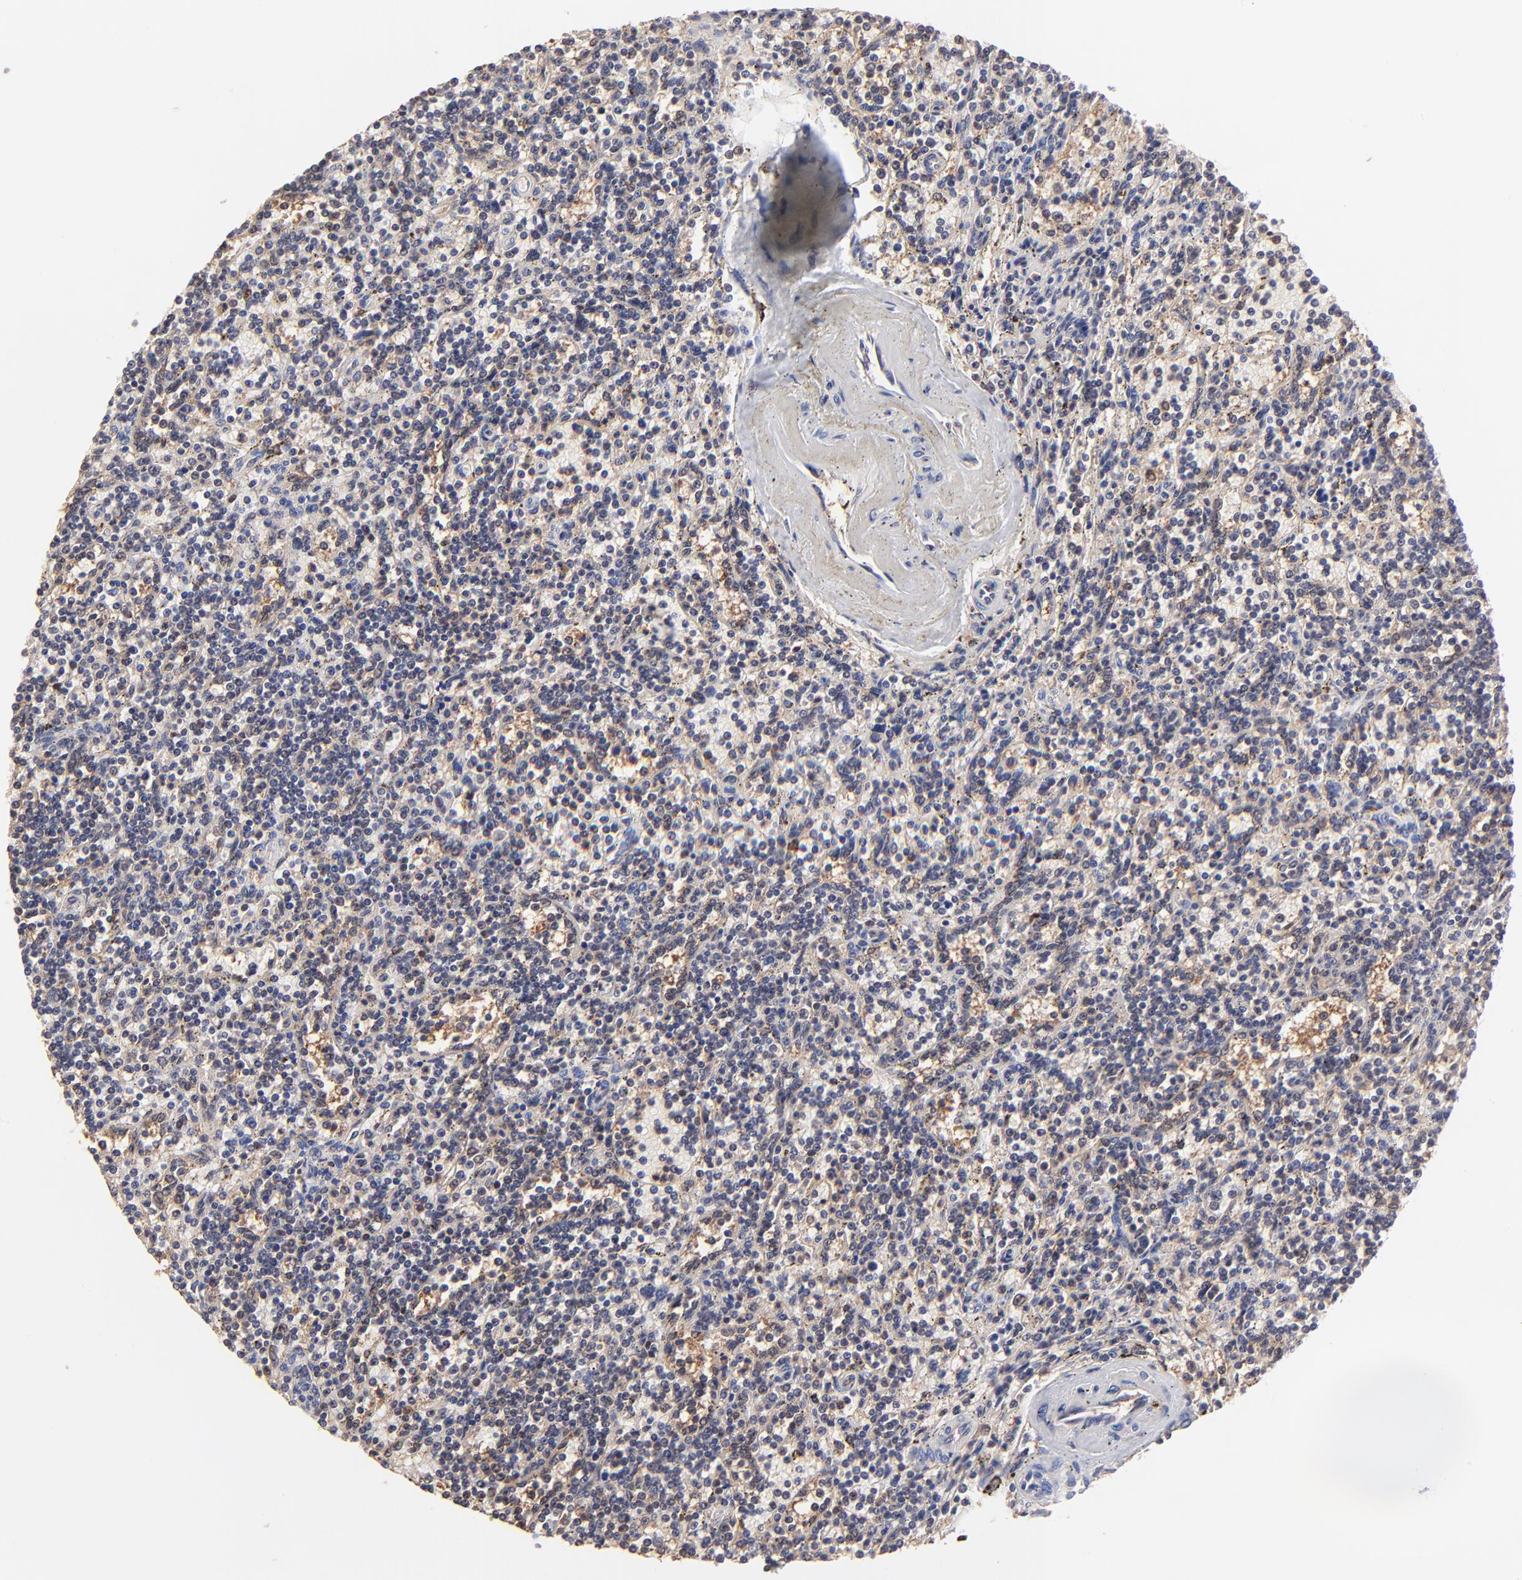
{"staining": {"intensity": "weak", "quantity": "<25%", "location": "cytoplasmic/membranous"}, "tissue": "lymphoma", "cell_type": "Tumor cells", "image_type": "cancer", "snomed": [{"axis": "morphology", "description": "Malignant lymphoma, non-Hodgkin's type, Low grade"}, {"axis": "topography", "description": "Spleen"}], "caption": "An IHC image of lymphoma is shown. There is no staining in tumor cells of lymphoma.", "gene": "PSMA6", "patient": {"sex": "male", "age": 73}}